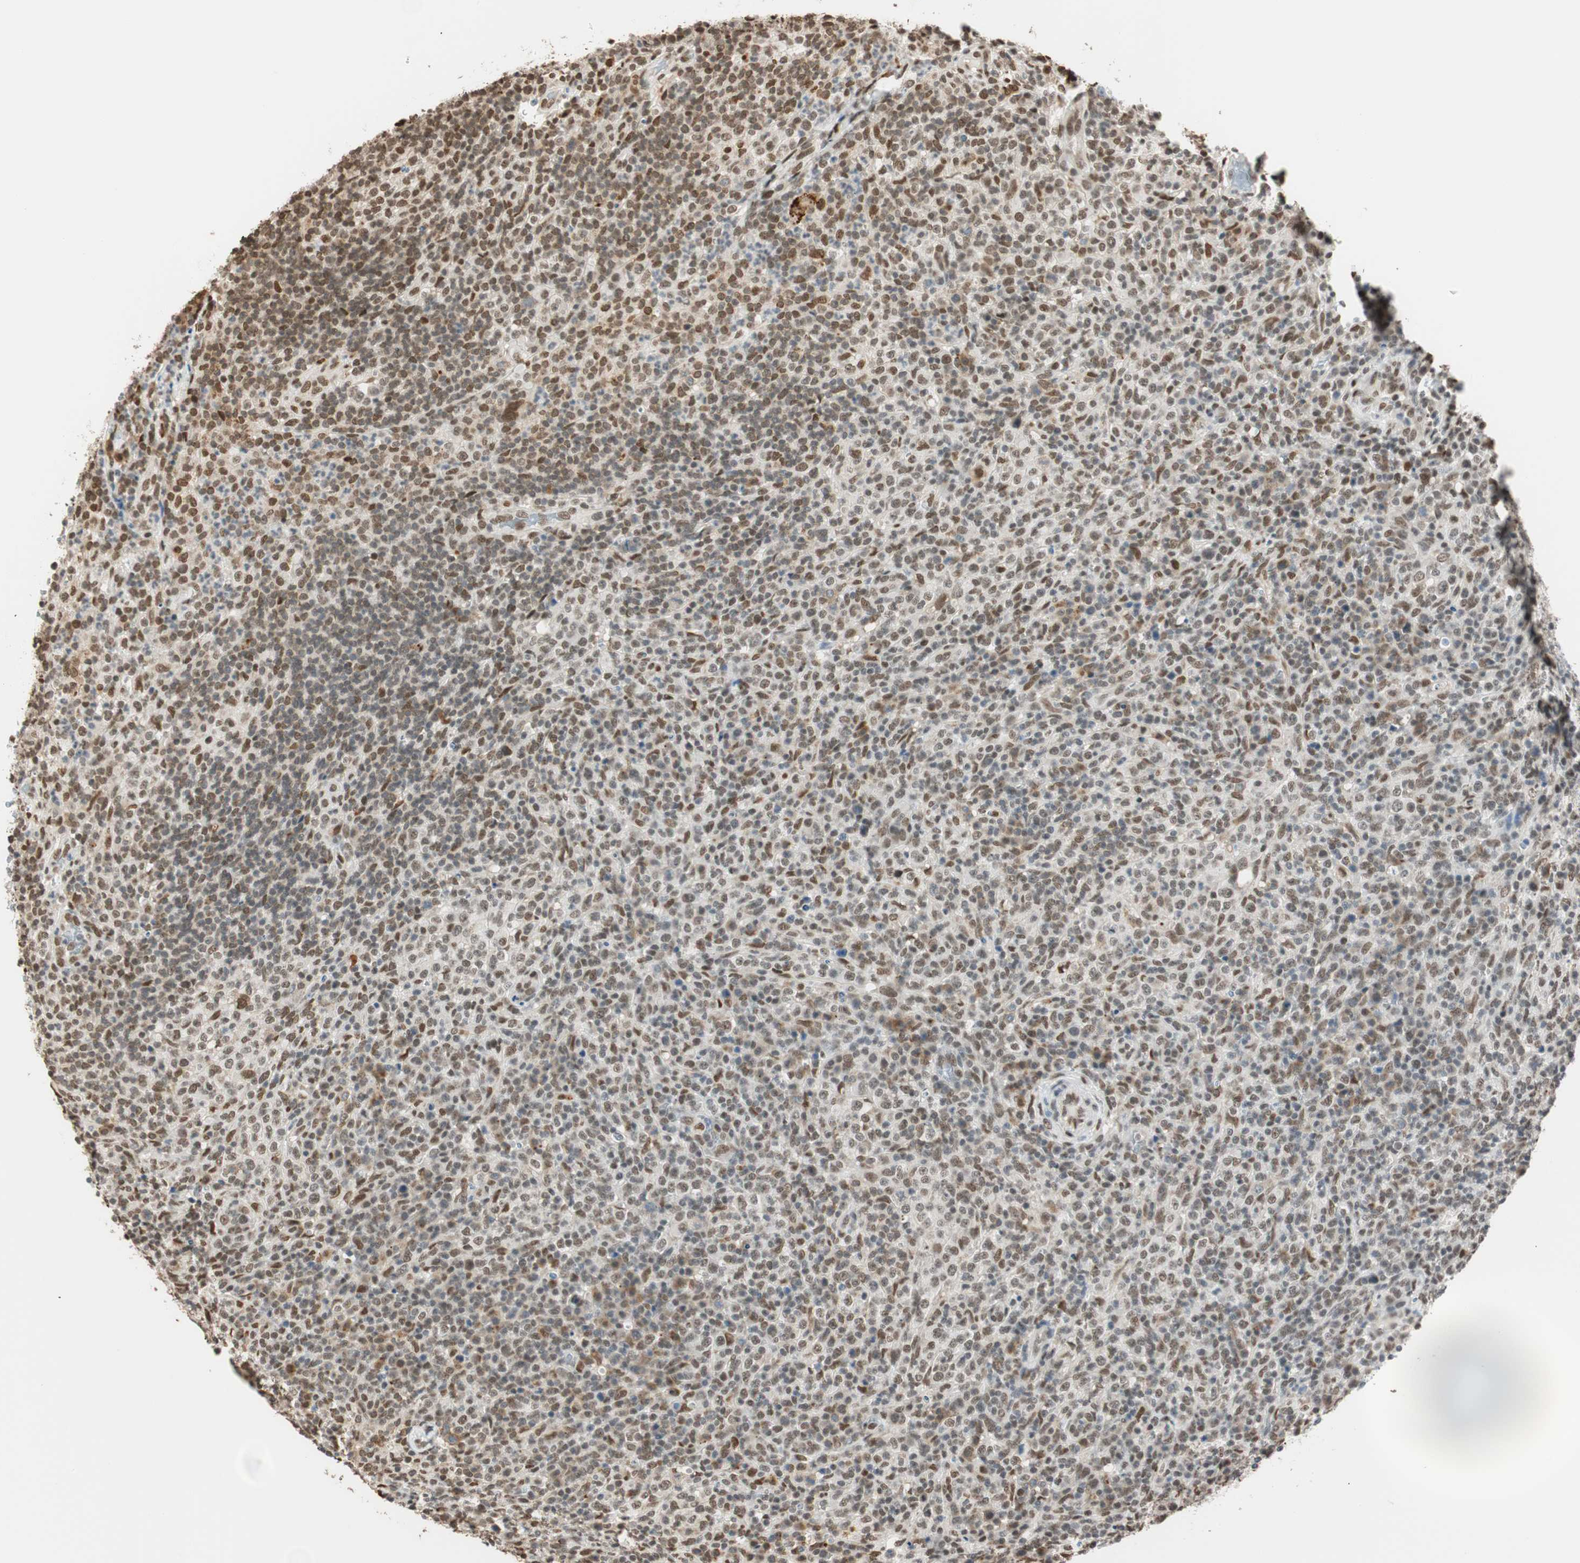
{"staining": {"intensity": "weak", "quantity": "25%-75%", "location": "nuclear"}, "tissue": "lymphoma", "cell_type": "Tumor cells", "image_type": "cancer", "snomed": [{"axis": "morphology", "description": "Malignant lymphoma, non-Hodgkin's type, Low grade"}, {"axis": "topography", "description": "Lymph node"}], "caption": "Lymphoma stained for a protein (brown) demonstrates weak nuclear positive expression in about 25%-75% of tumor cells.", "gene": "FANCG", "patient": {"sex": "male", "age": 70}}